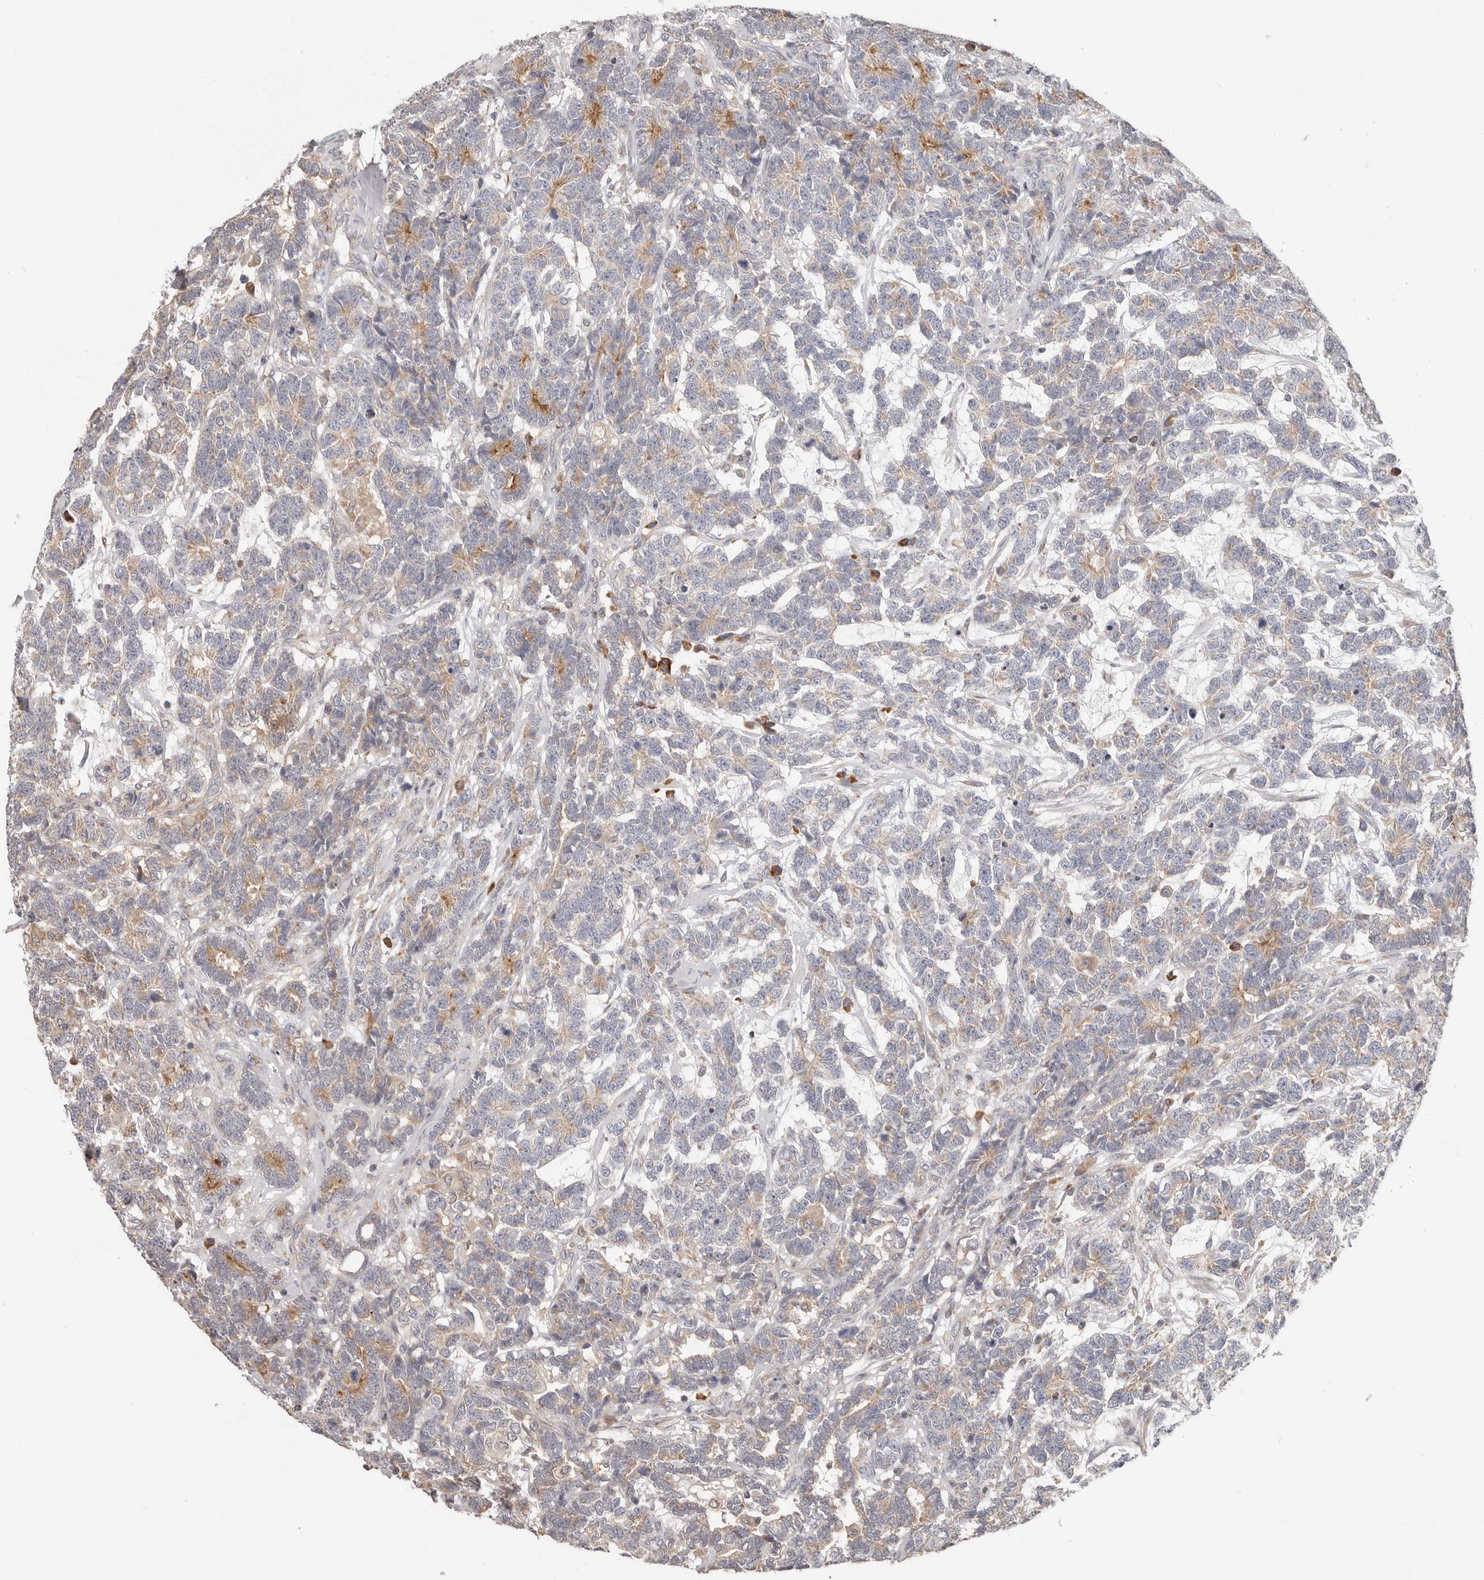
{"staining": {"intensity": "moderate", "quantity": "<25%", "location": "cytoplasmic/membranous"}, "tissue": "testis cancer", "cell_type": "Tumor cells", "image_type": "cancer", "snomed": [{"axis": "morphology", "description": "Carcinoma, Embryonal, NOS"}, {"axis": "topography", "description": "Testis"}], "caption": "The photomicrograph exhibits immunohistochemical staining of testis cancer (embryonal carcinoma). There is moderate cytoplasmic/membranous expression is present in approximately <25% of tumor cells.", "gene": "LRP6", "patient": {"sex": "male", "age": 26}}